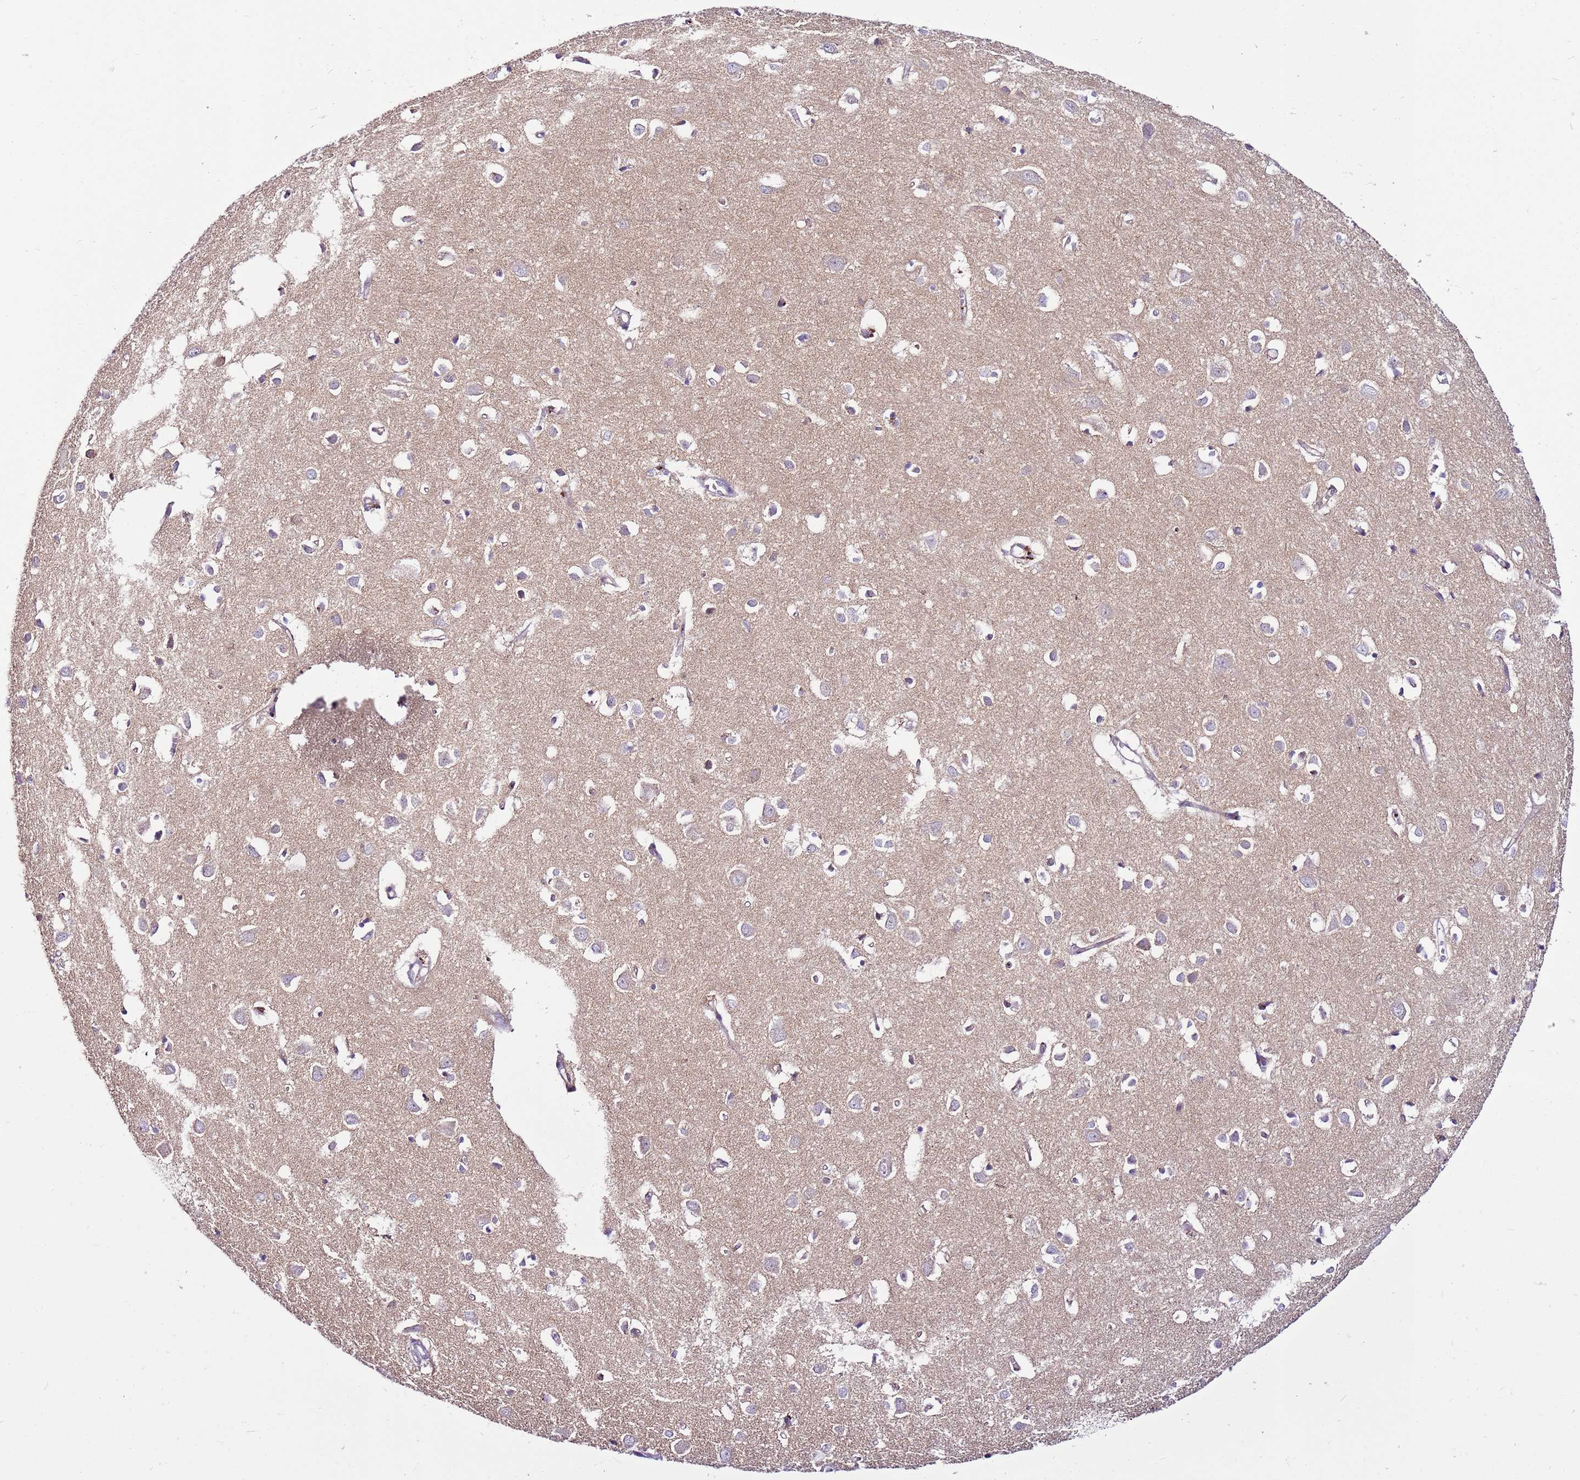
{"staining": {"intensity": "negative", "quantity": "none", "location": "none"}, "tissue": "cerebral cortex", "cell_type": "Endothelial cells", "image_type": "normal", "snomed": [{"axis": "morphology", "description": "Normal tissue, NOS"}, {"axis": "topography", "description": "Cerebral cortex"}], "caption": "There is no significant positivity in endothelial cells of cerebral cortex. (IHC, brightfield microscopy, high magnification).", "gene": "SLC38A5", "patient": {"sex": "female", "age": 64}}